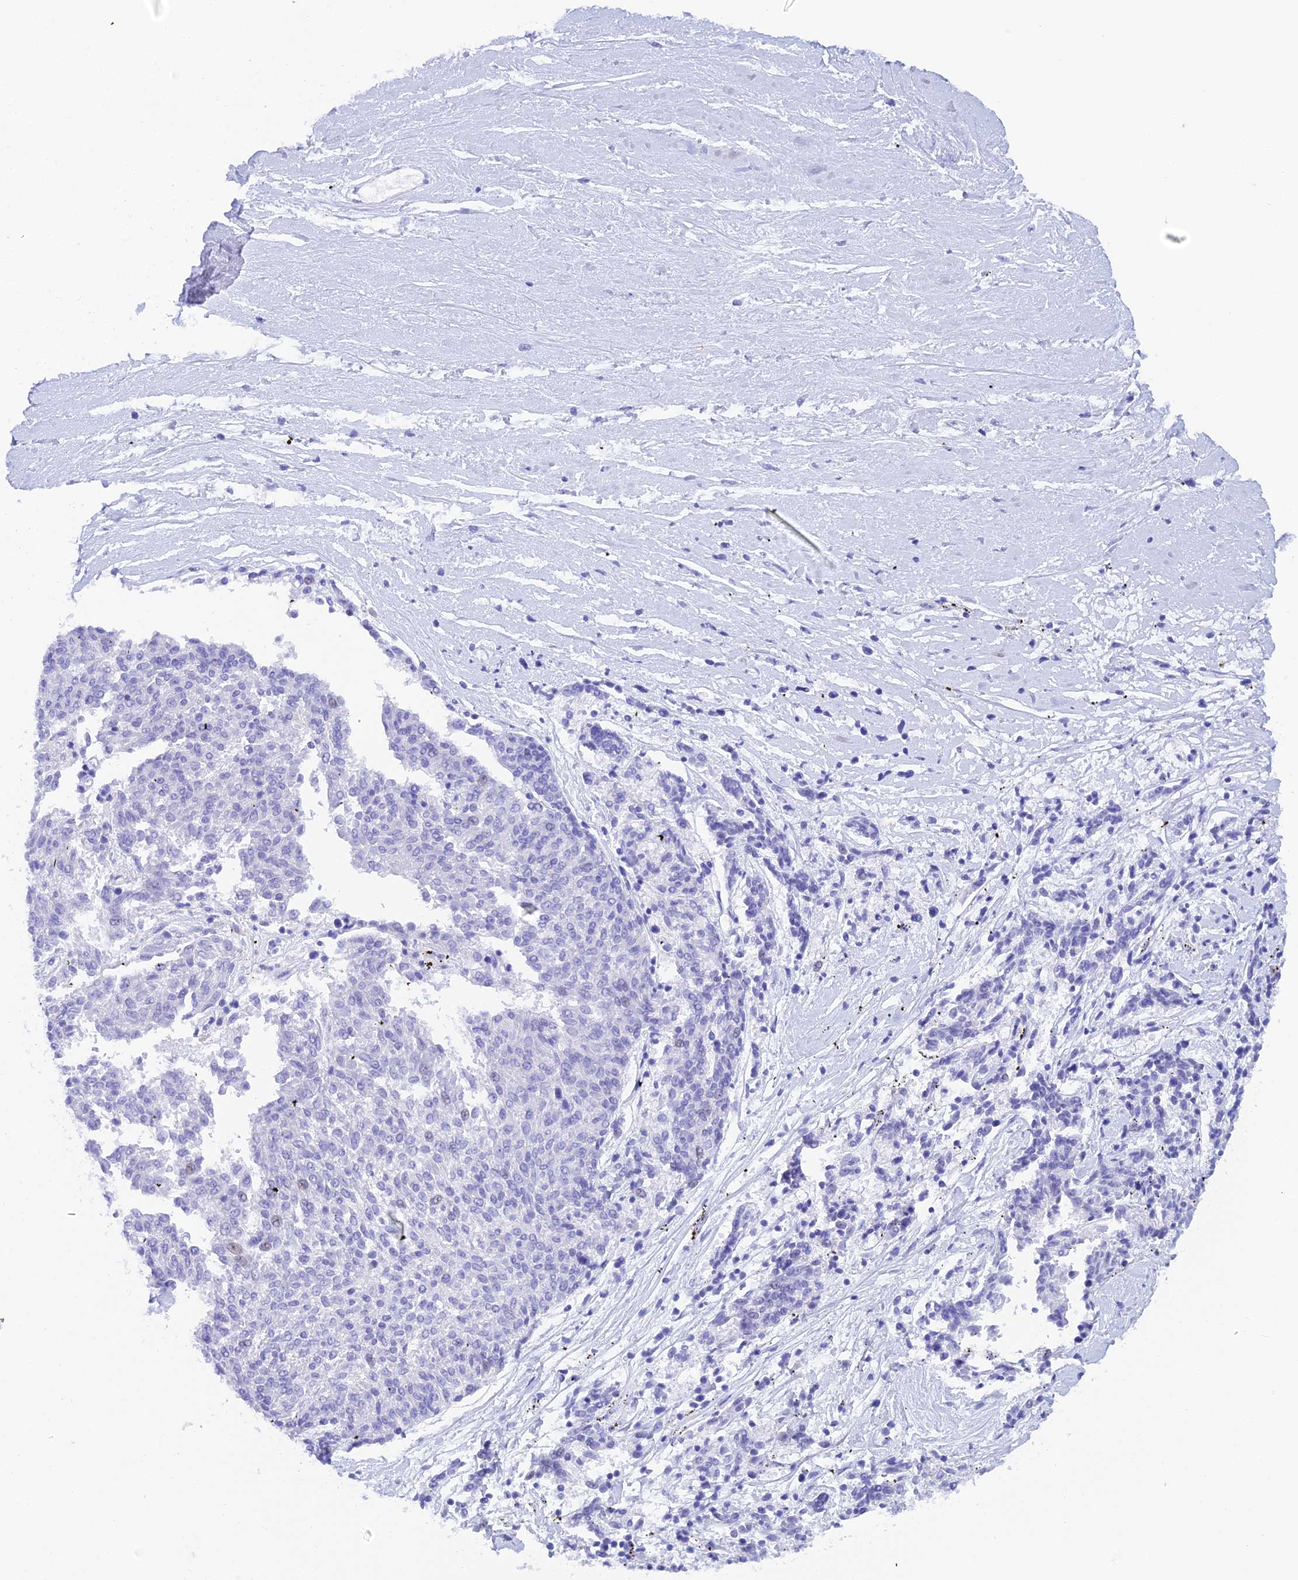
{"staining": {"intensity": "negative", "quantity": "none", "location": "none"}, "tissue": "melanoma", "cell_type": "Tumor cells", "image_type": "cancer", "snomed": [{"axis": "morphology", "description": "Malignant melanoma, NOS"}, {"axis": "topography", "description": "Skin"}], "caption": "High power microscopy histopathology image of an immunohistochemistry image of melanoma, revealing no significant positivity in tumor cells.", "gene": "REG1A", "patient": {"sex": "female", "age": 72}}